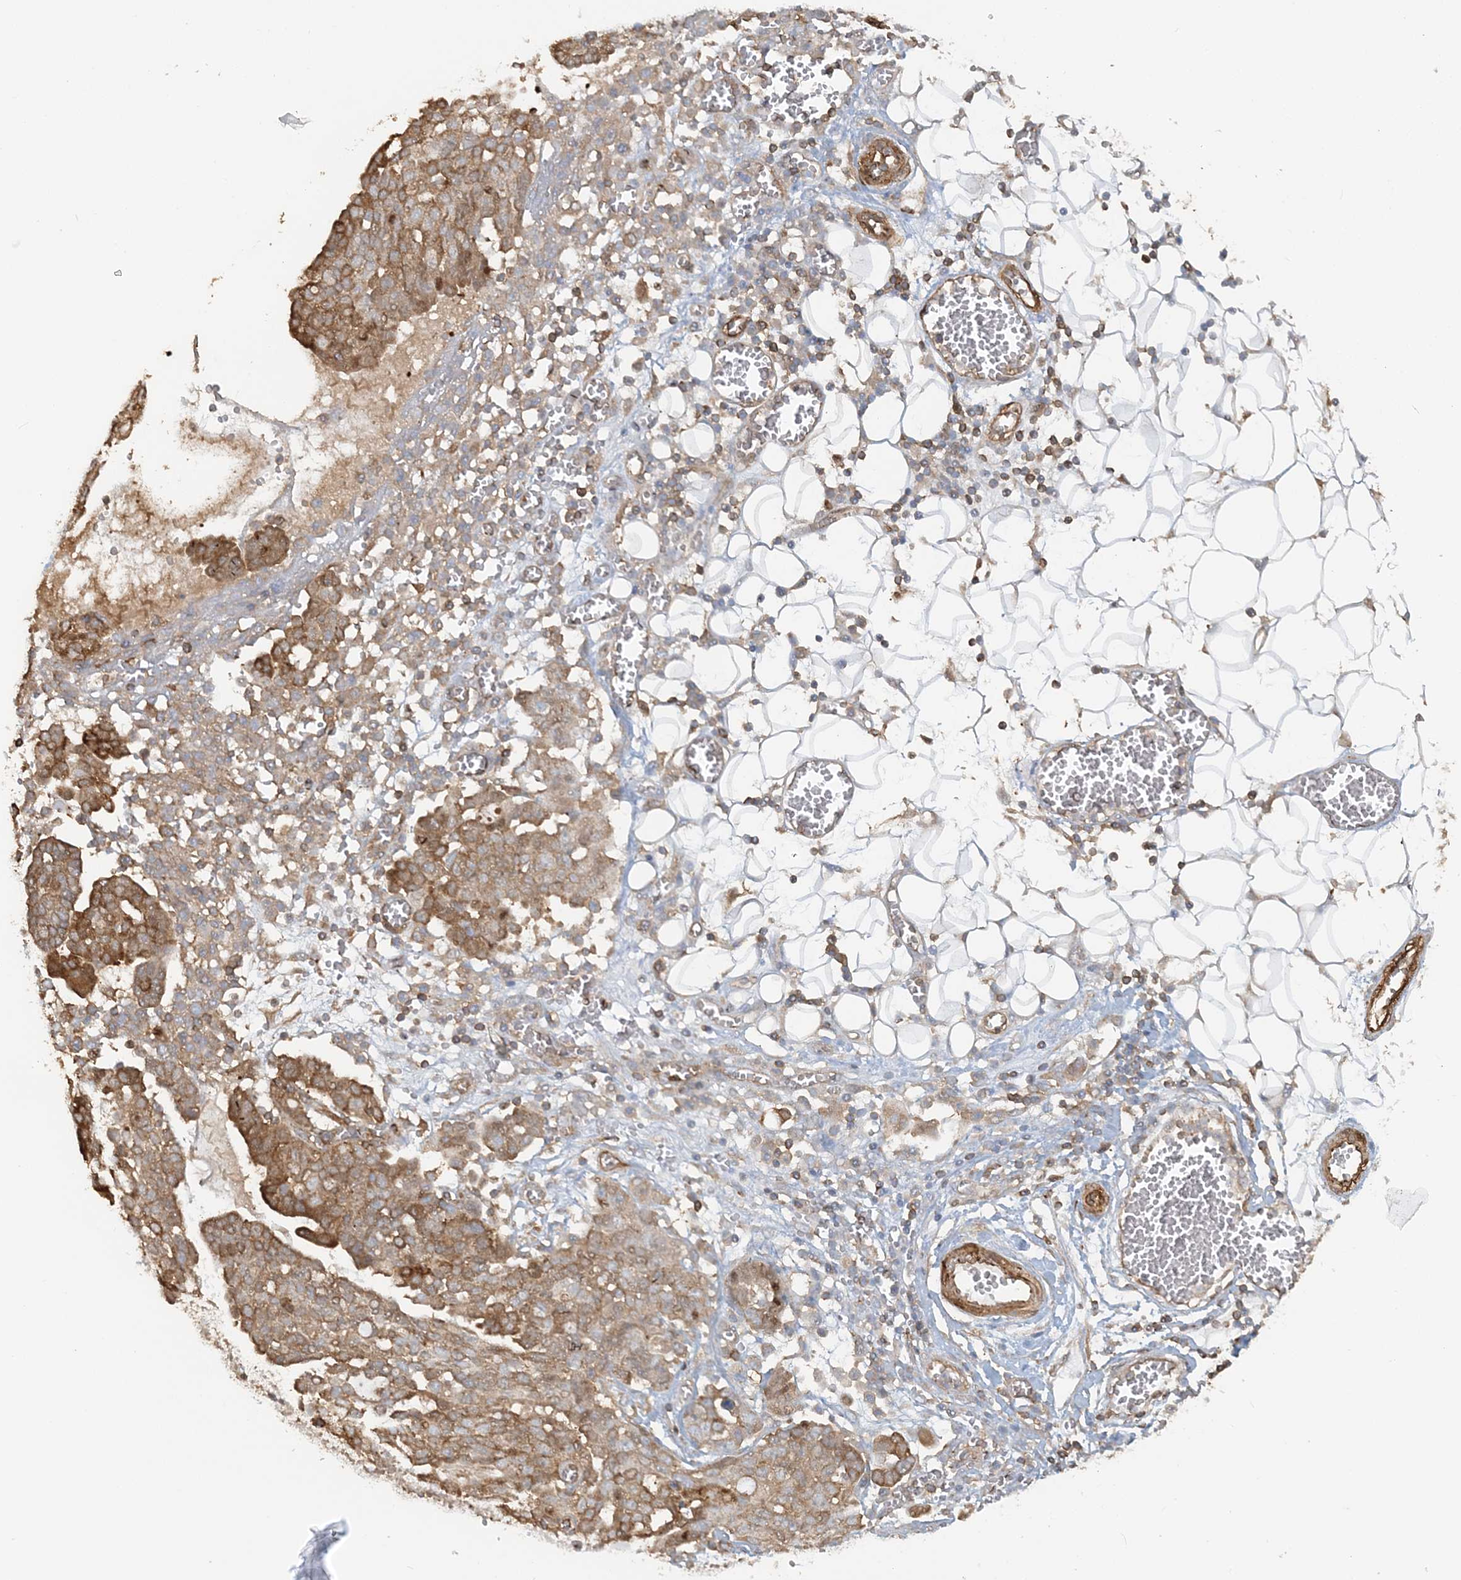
{"staining": {"intensity": "moderate", "quantity": ">75%", "location": "cytoplasmic/membranous"}, "tissue": "ovarian cancer", "cell_type": "Tumor cells", "image_type": "cancer", "snomed": [{"axis": "morphology", "description": "Cystadenocarcinoma, serous, NOS"}, {"axis": "topography", "description": "Soft tissue"}, {"axis": "topography", "description": "Ovary"}], "caption": "Human ovarian cancer stained for a protein (brown) exhibits moderate cytoplasmic/membranous positive staining in approximately >75% of tumor cells.", "gene": "DSTN", "patient": {"sex": "female", "age": 57}}